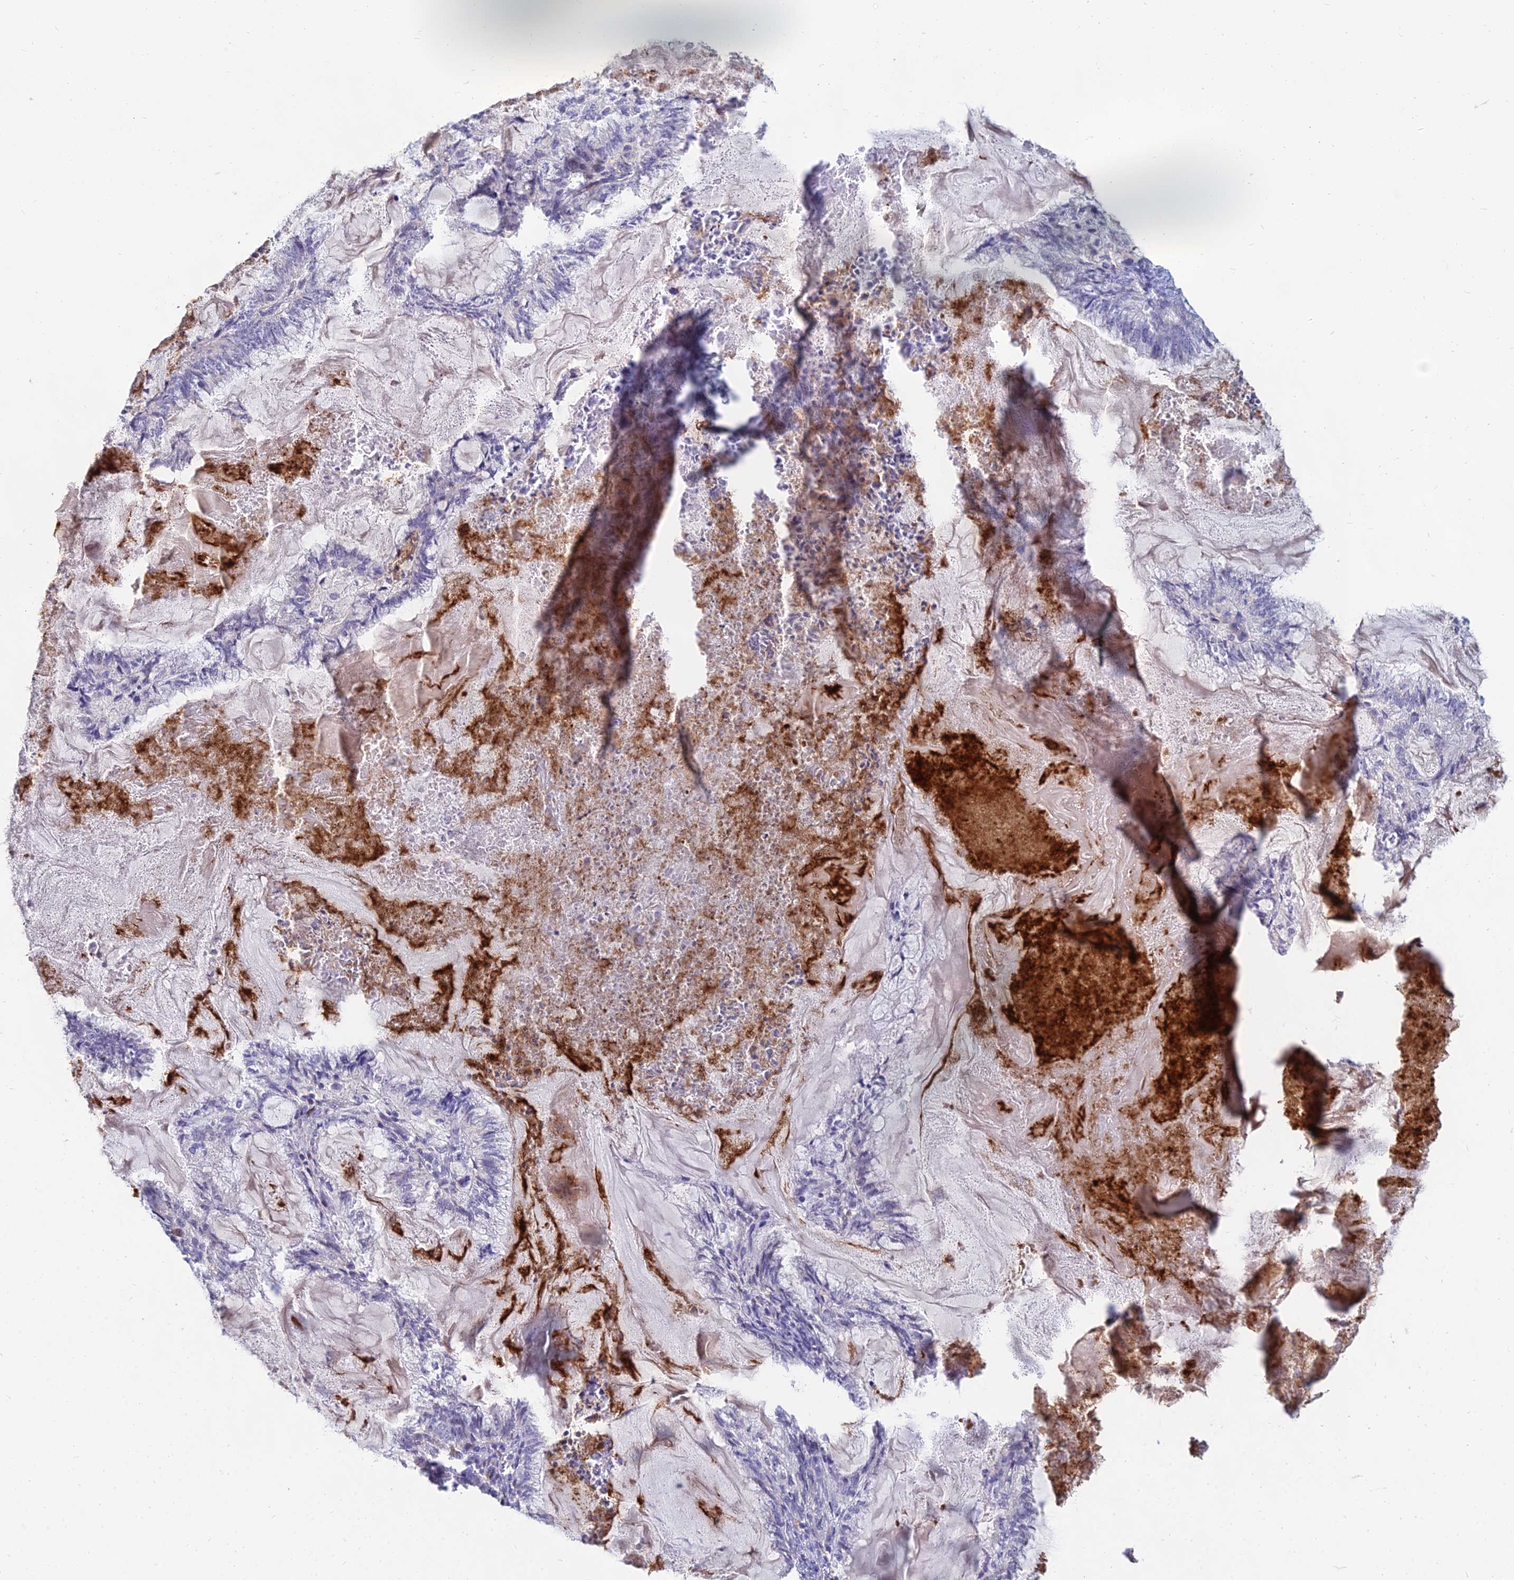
{"staining": {"intensity": "negative", "quantity": "none", "location": "none"}, "tissue": "endometrial cancer", "cell_type": "Tumor cells", "image_type": "cancer", "snomed": [{"axis": "morphology", "description": "Adenocarcinoma, NOS"}, {"axis": "topography", "description": "Endometrium"}], "caption": "High power microscopy histopathology image of an immunohistochemistry image of adenocarcinoma (endometrial), revealing no significant staining in tumor cells.", "gene": "GOLGA6D", "patient": {"sex": "female", "age": 86}}